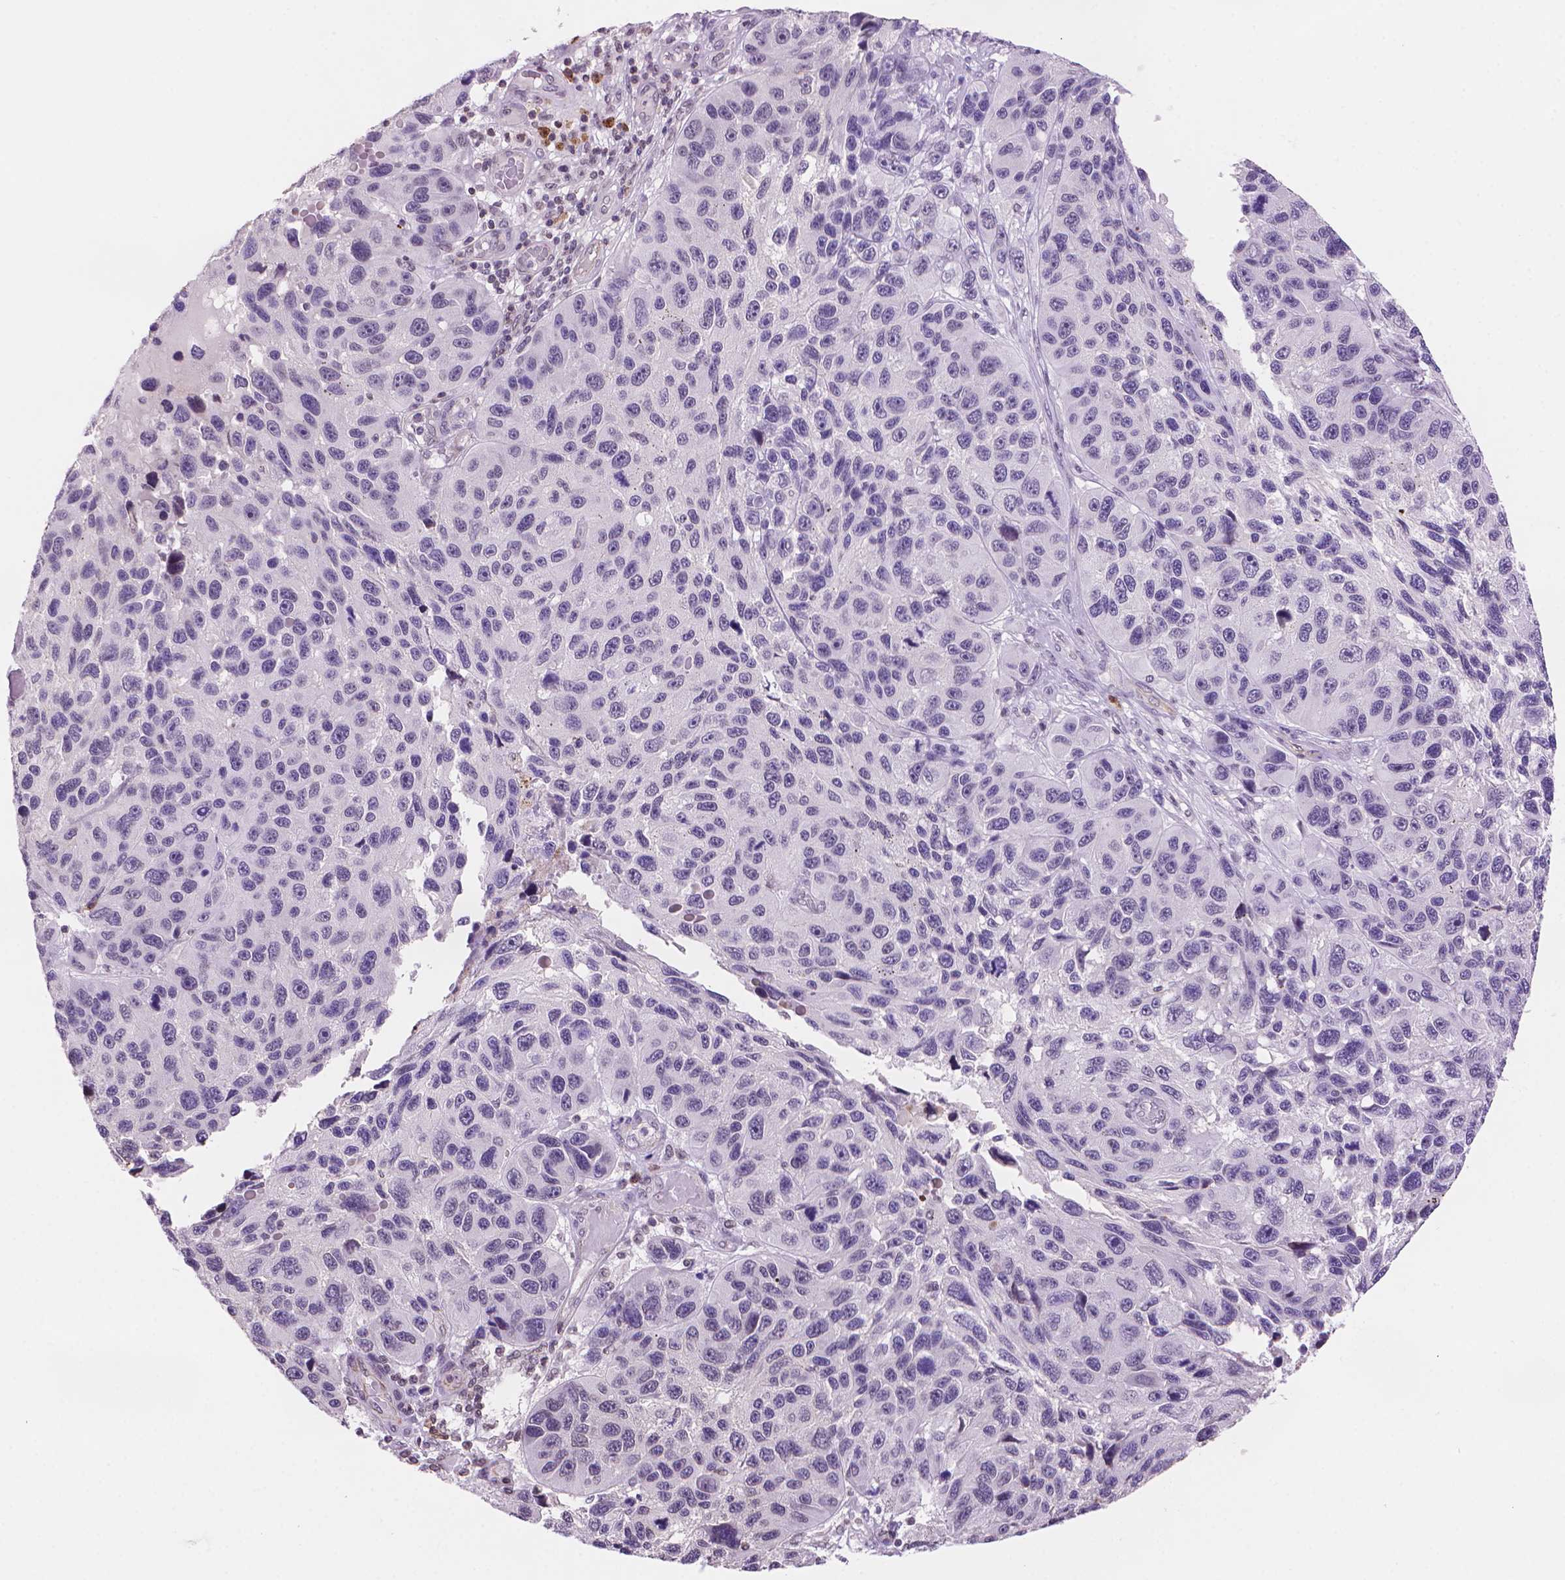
{"staining": {"intensity": "negative", "quantity": "none", "location": "none"}, "tissue": "melanoma", "cell_type": "Tumor cells", "image_type": "cancer", "snomed": [{"axis": "morphology", "description": "Malignant melanoma, NOS"}, {"axis": "topography", "description": "Skin"}], "caption": "High power microscopy micrograph of an immunohistochemistry histopathology image of melanoma, revealing no significant positivity in tumor cells.", "gene": "TMEM184A", "patient": {"sex": "male", "age": 53}}